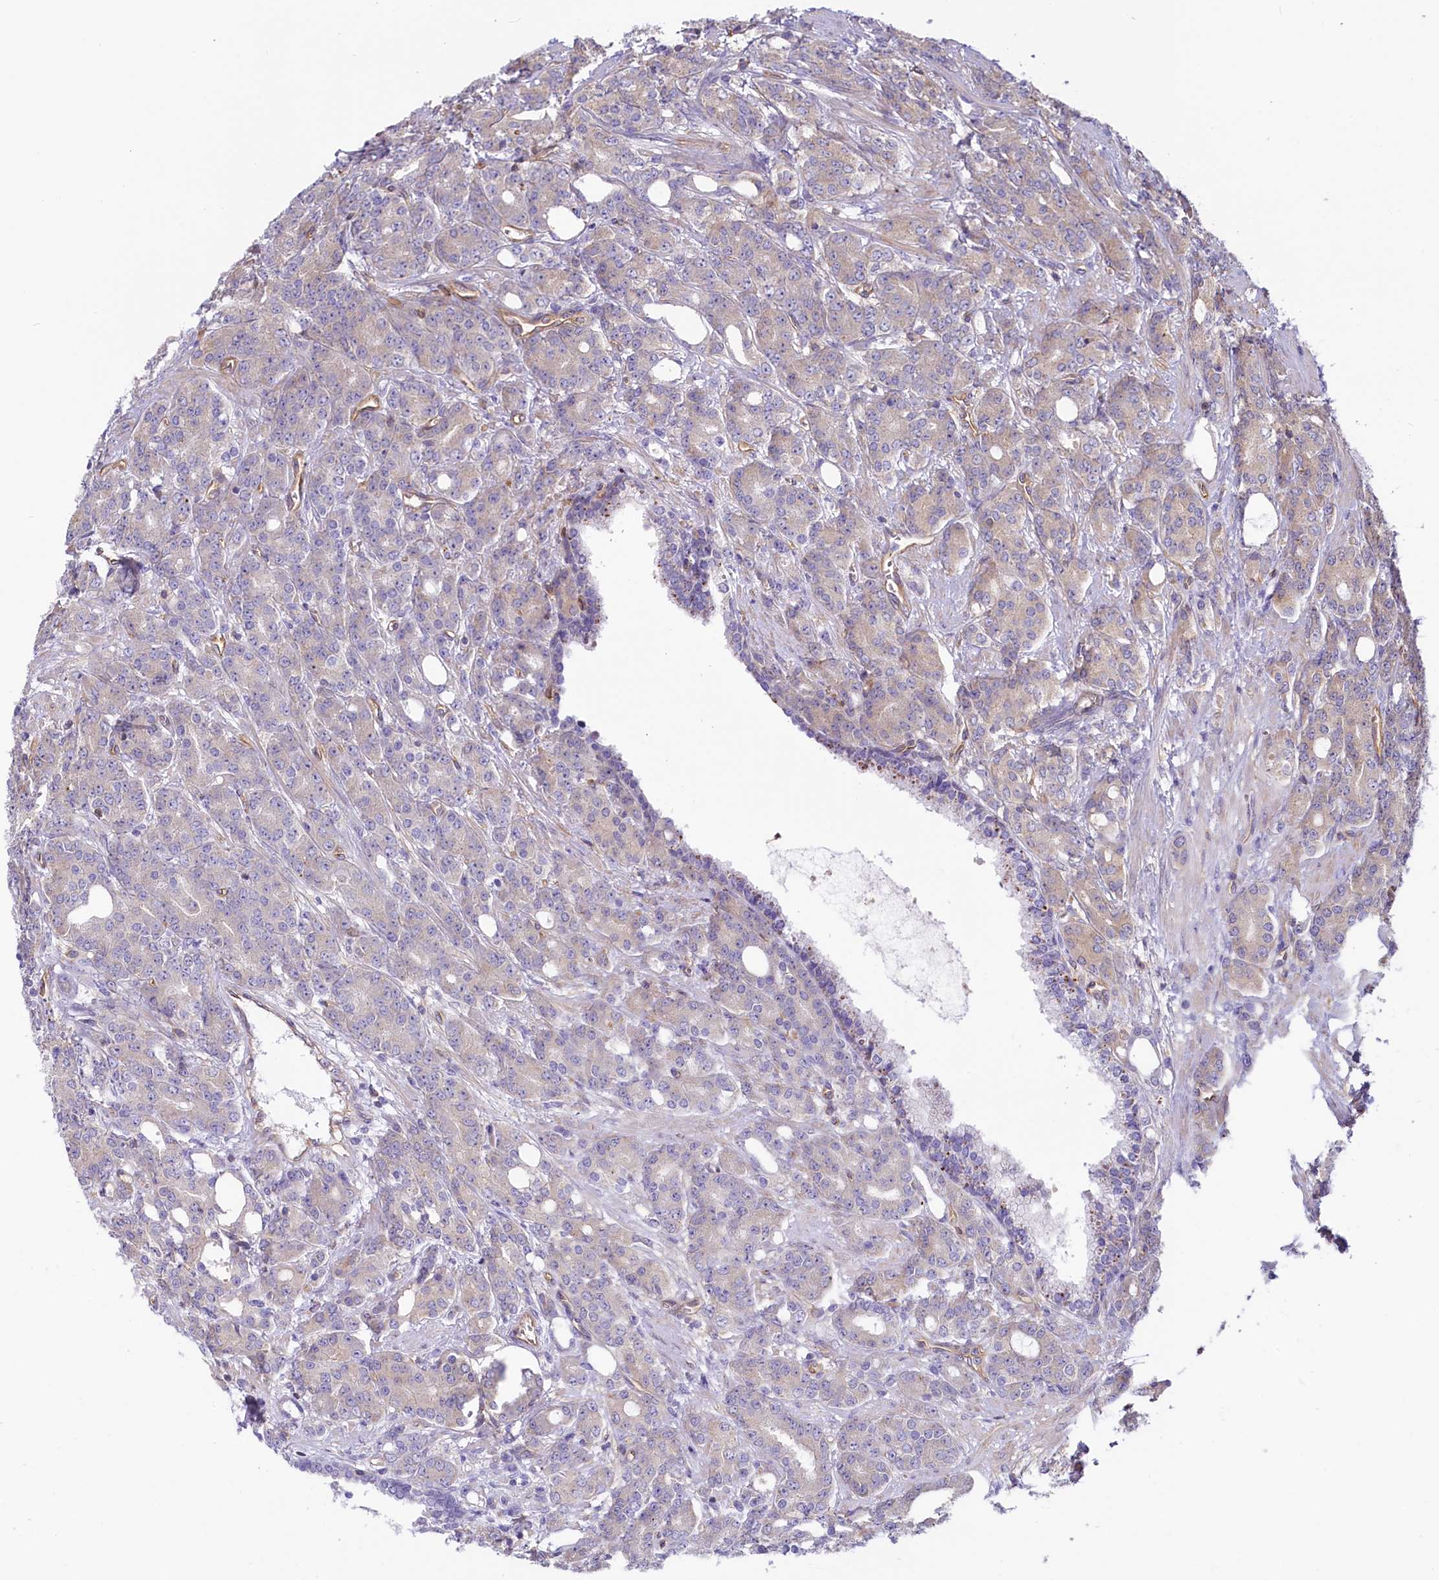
{"staining": {"intensity": "negative", "quantity": "none", "location": "none"}, "tissue": "prostate cancer", "cell_type": "Tumor cells", "image_type": "cancer", "snomed": [{"axis": "morphology", "description": "Adenocarcinoma, High grade"}, {"axis": "topography", "description": "Prostate"}], "caption": "A high-resolution micrograph shows IHC staining of prostate adenocarcinoma (high-grade), which displays no significant expression in tumor cells.", "gene": "LMOD3", "patient": {"sex": "male", "age": 62}}